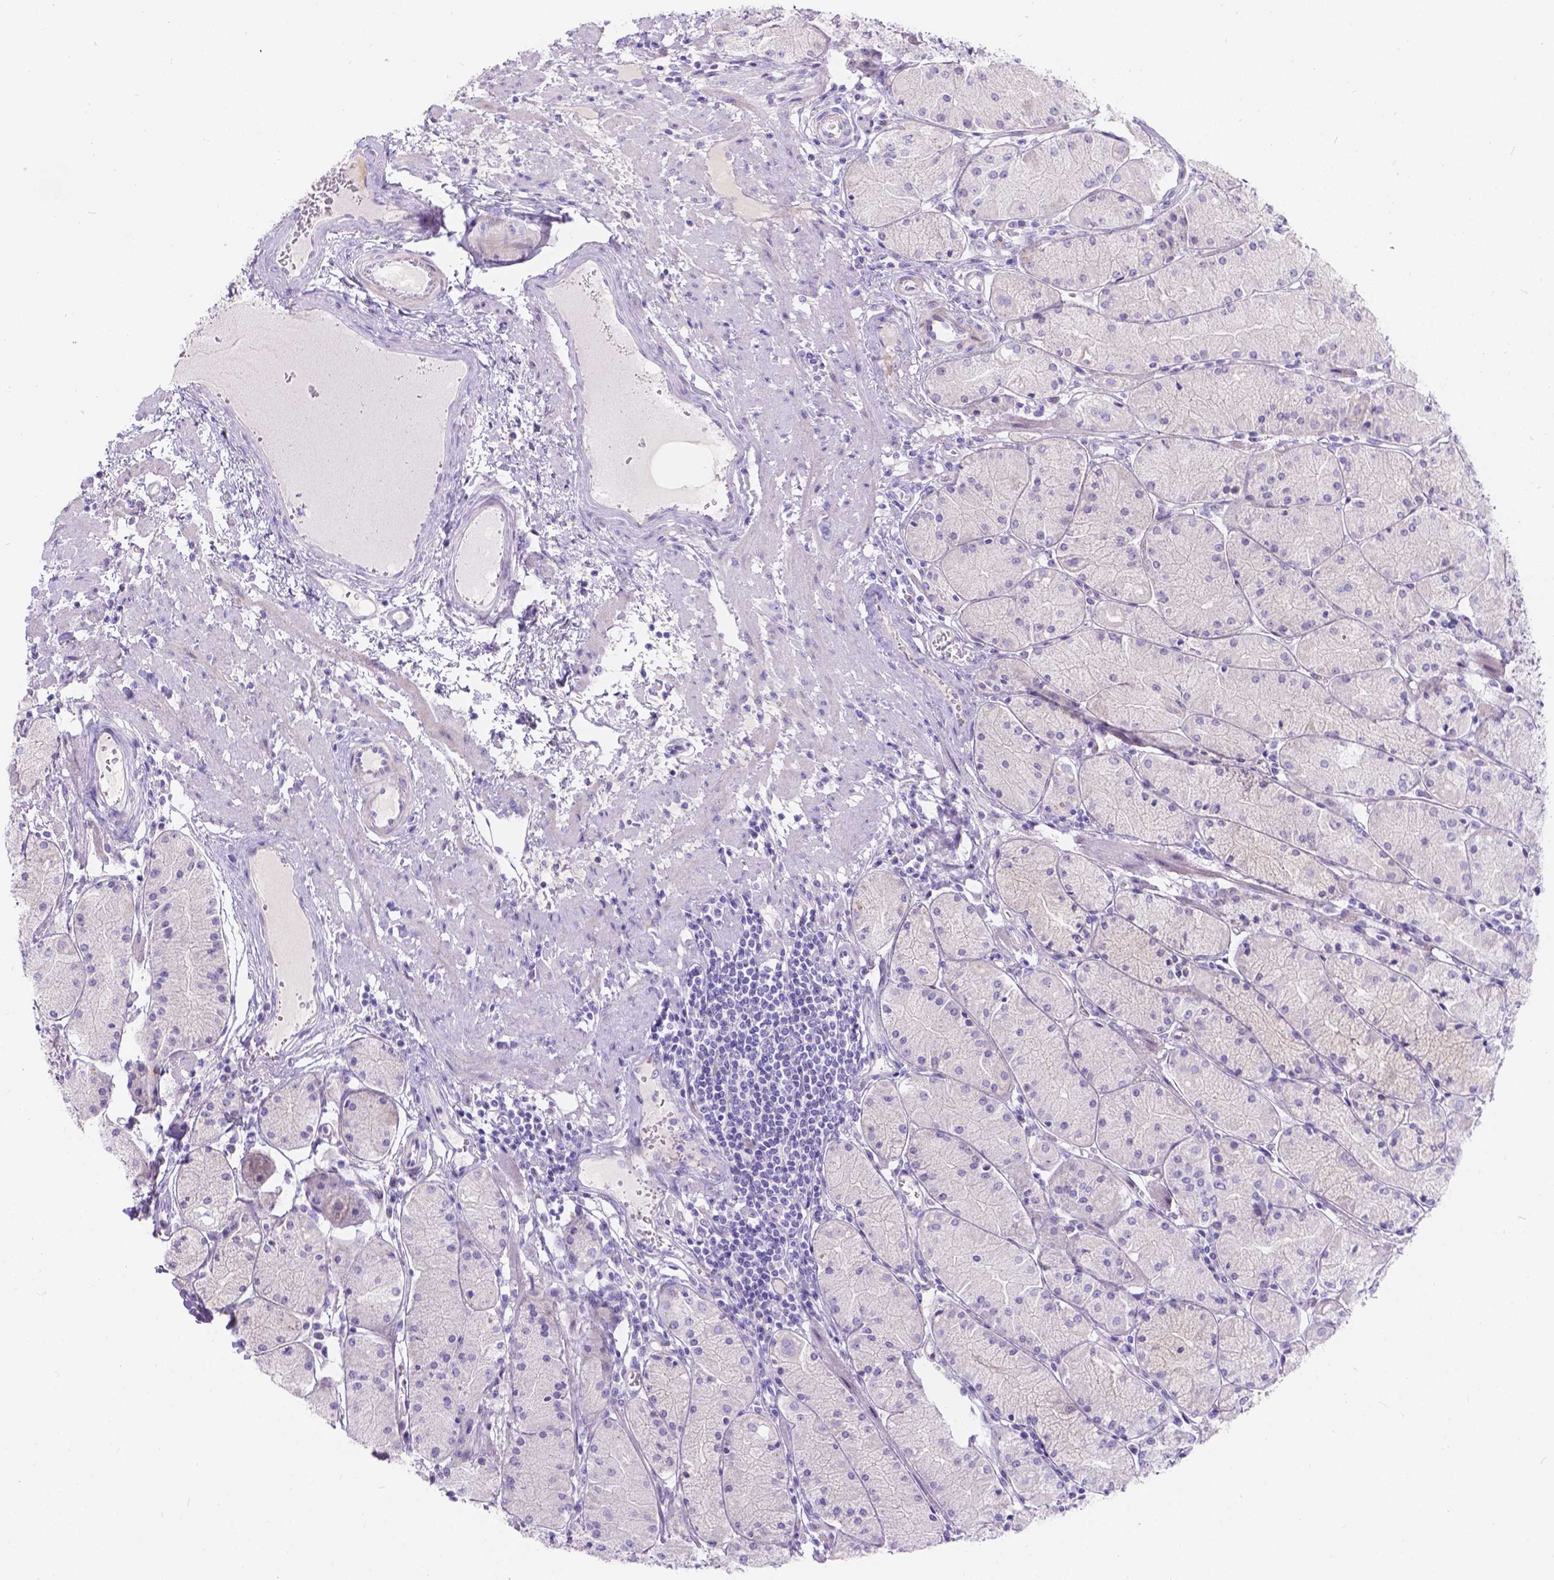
{"staining": {"intensity": "weak", "quantity": "<25%", "location": "cytoplasmic/membranous"}, "tissue": "stomach", "cell_type": "Glandular cells", "image_type": "normal", "snomed": [{"axis": "morphology", "description": "Normal tissue, NOS"}, {"axis": "topography", "description": "Stomach, upper"}], "caption": "Glandular cells are negative for brown protein staining in normal stomach. (DAB immunohistochemistry, high magnification).", "gene": "KLHL10", "patient": {"sex": "male", "age": 69}}